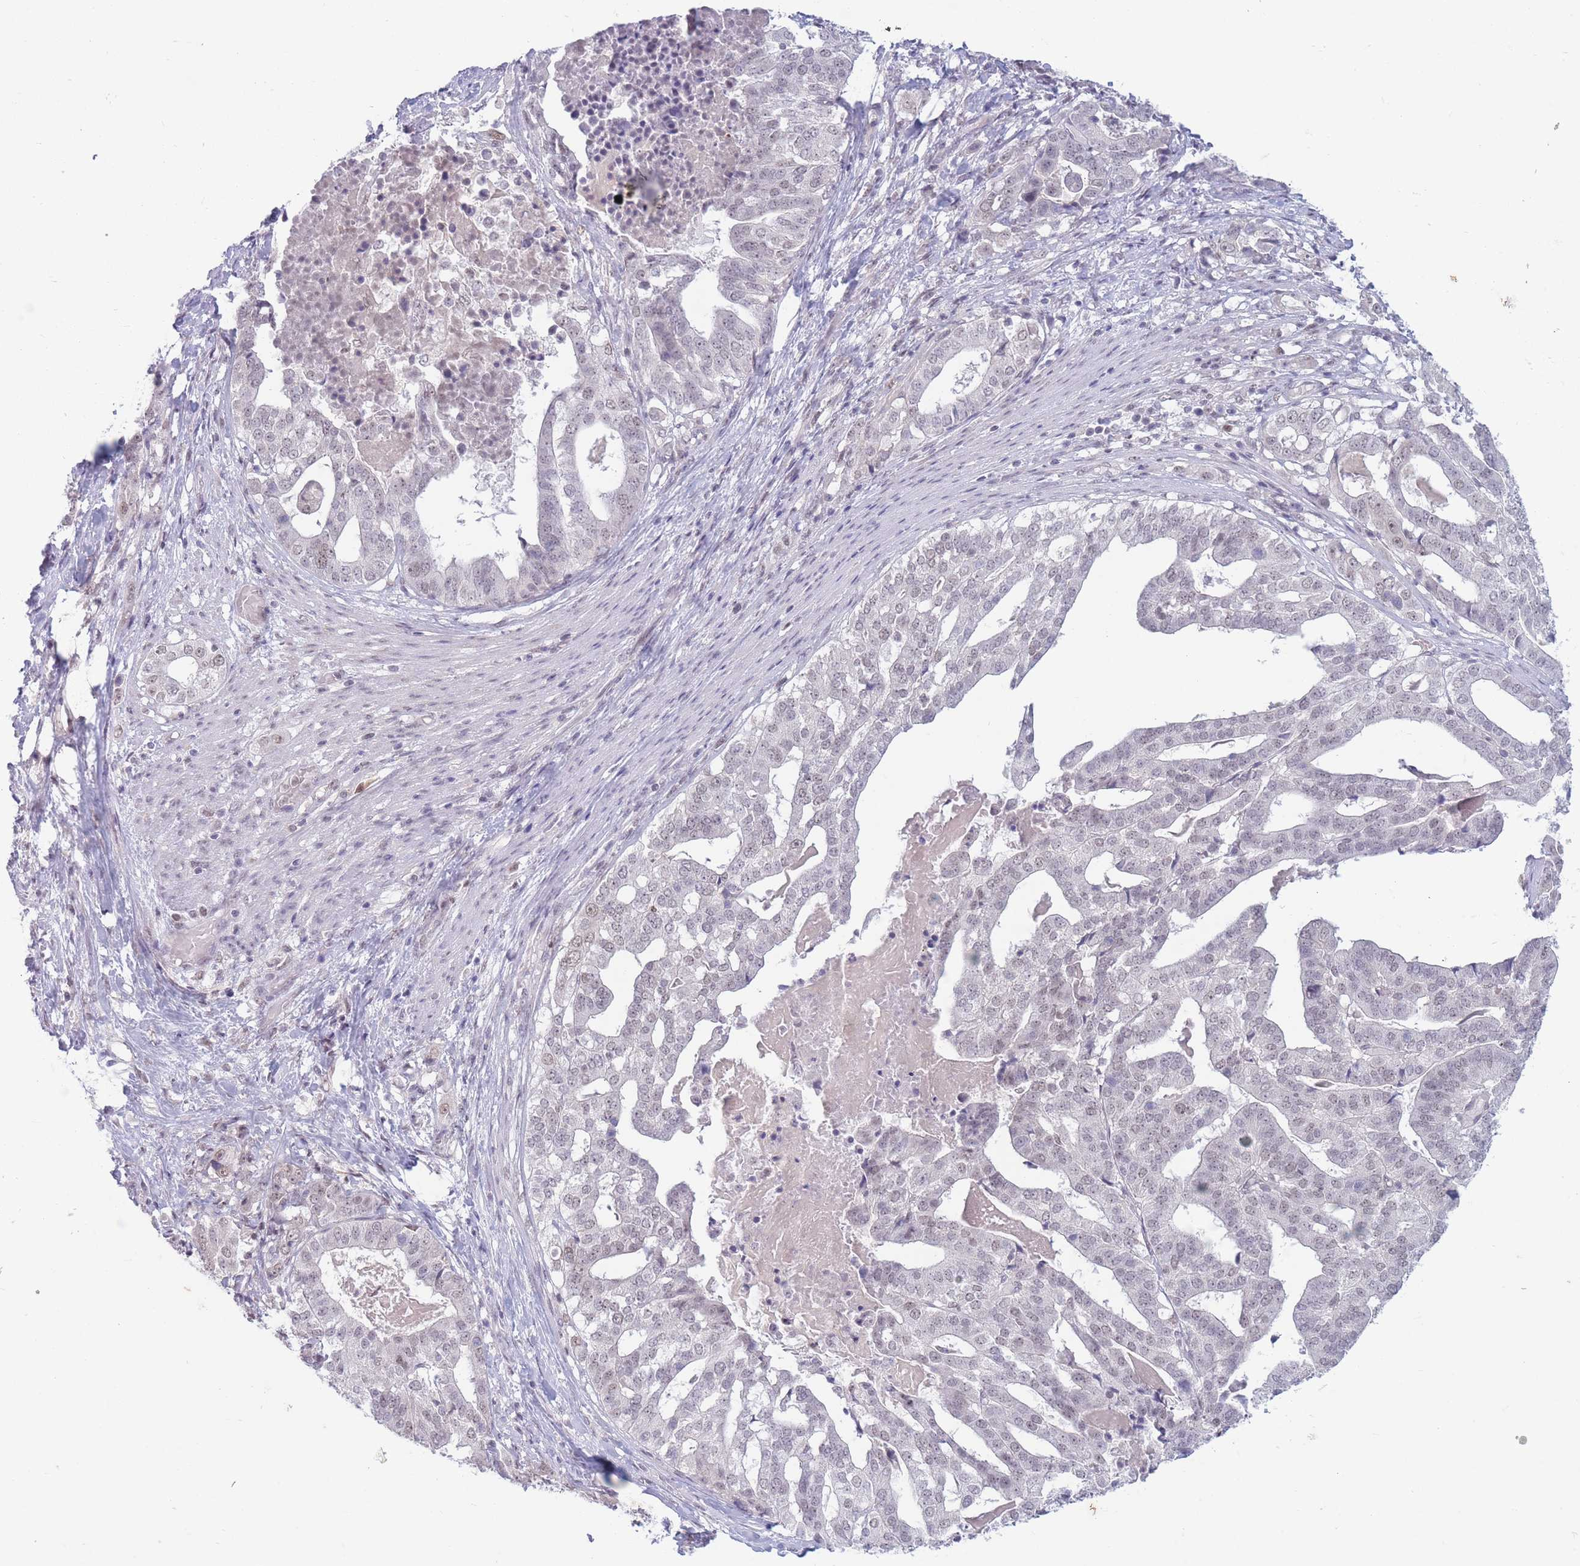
{"staining": {"intensity": "weak", "quantity": "25%-75%", "location": "nuclear"}, "tissue": "stomach cancer", "cell_type": "Tumor cells", "image_type": "cancer", "snomed": [{"axis": "morphology", "description": "Adenocarcinoma, NOS"}, {"axis": "topography", "description": "Stomach"}], "caption": "An immunohistochemistry histopathology image of tumor tissue is shown. Protein staining in brown highlights weak nuclear positivity in stomach adenocarcinoma within tumor cells.", "gene": "ARID3B", "patient": {"sex": "male", "age": 48}}